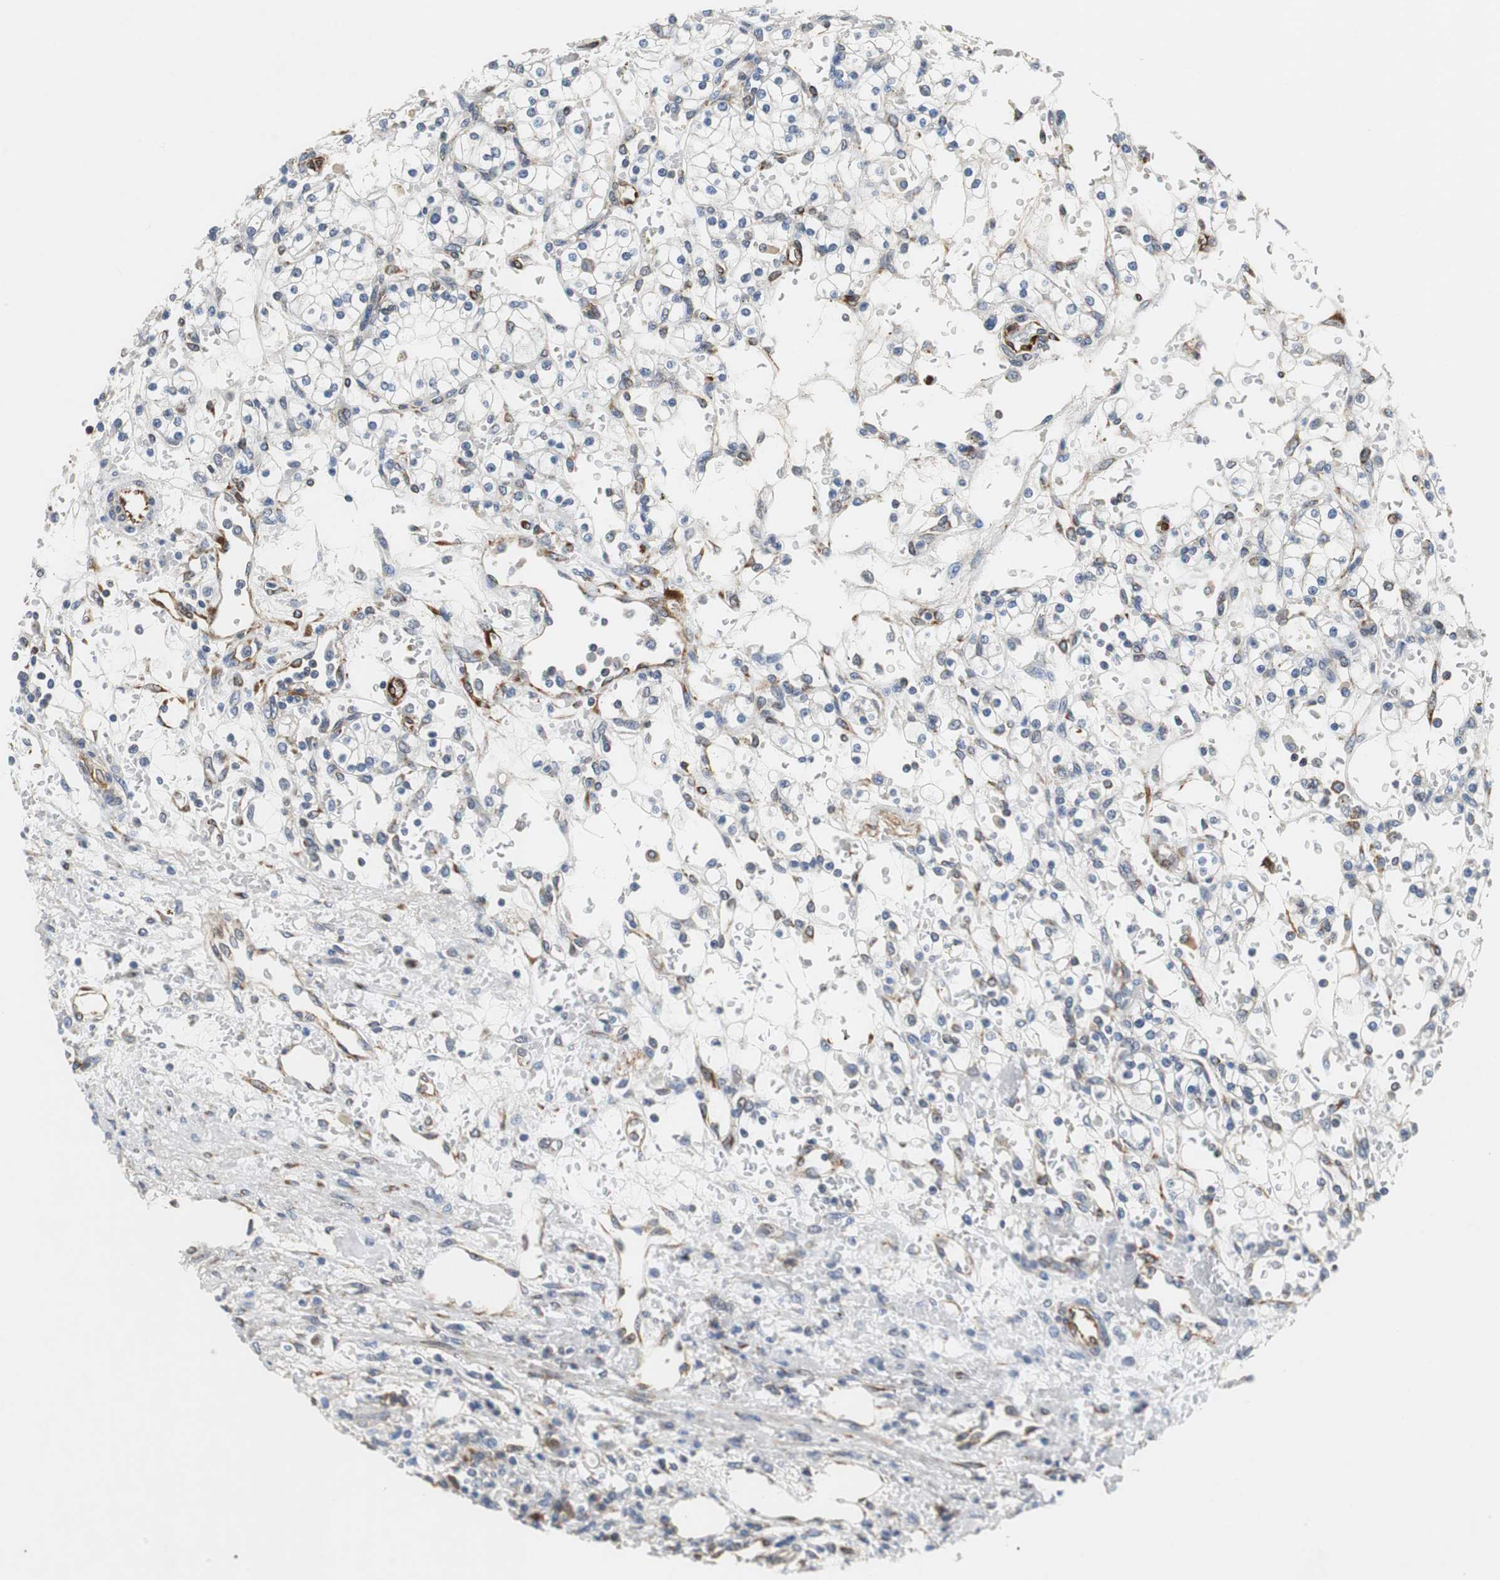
{"staining": {"intensity": "weak", "quantity": "<25%", "location": "cytoplasmic/membranous"}, "tissue": "renal cancer", "cell_type": "Tumor cells", "image_type": "cancer", "snomed": [{"axis": "morphology", "description": "Normal tissue, NOS"}, {"axis": "morphology", "description": "Adenocarcinoma, NOS"}, {"axis": "topography", "description": "Kidney"}], "caption": "Immunohistochemistry micrograph of renal cancer (adenocarcinoma) stained for a protein (brown), which exhibits no staining in tumor cells.", "gene": "ISCU", "patient": {"sex": "female", "age": 55}}